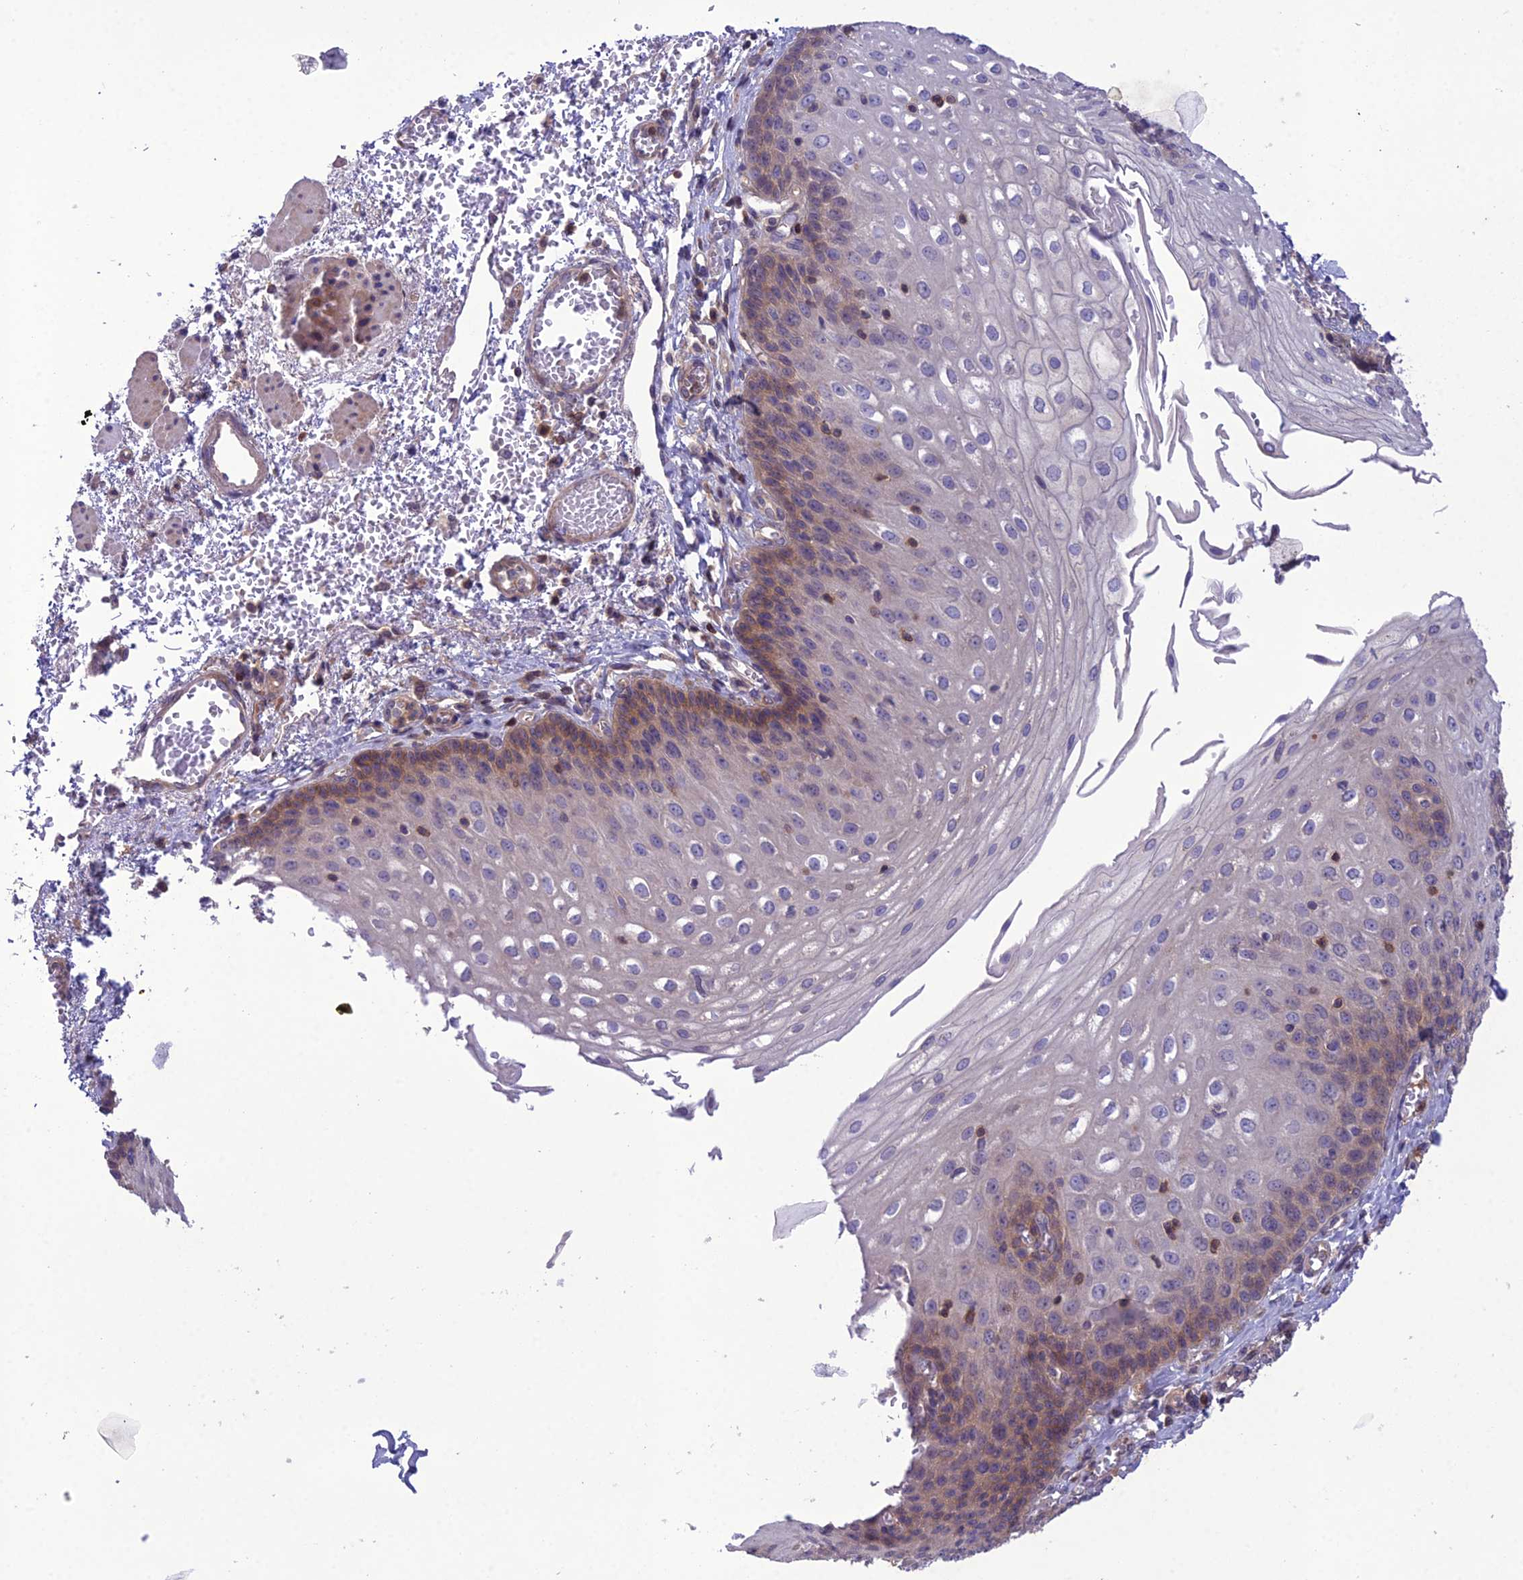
{"staining": {"intensity": "moderate", "quantity": "<25%", "location": "cytoplasmic/membranous"}, "tissue": "esophagus", "cell_type": "Squamous epithelial cells", "image_type": "normal", "snomed": [{"axis": "morphology", "description": "Normal tissue, NOS"}, {"axis": "topography", "description": "Esophagus"}], "caption": "The image reveals a brown stain indicating the presence of a protein in the cytoplasmic/membranous of squamous epithelial cells in esophagus. The staining is performed using DAB brown chromogen to label protein expression. The nuclei are counter-stained blue using hematoxylin.", "gene": "GDF6", "patient": {"sex": "male", "age": 81}}